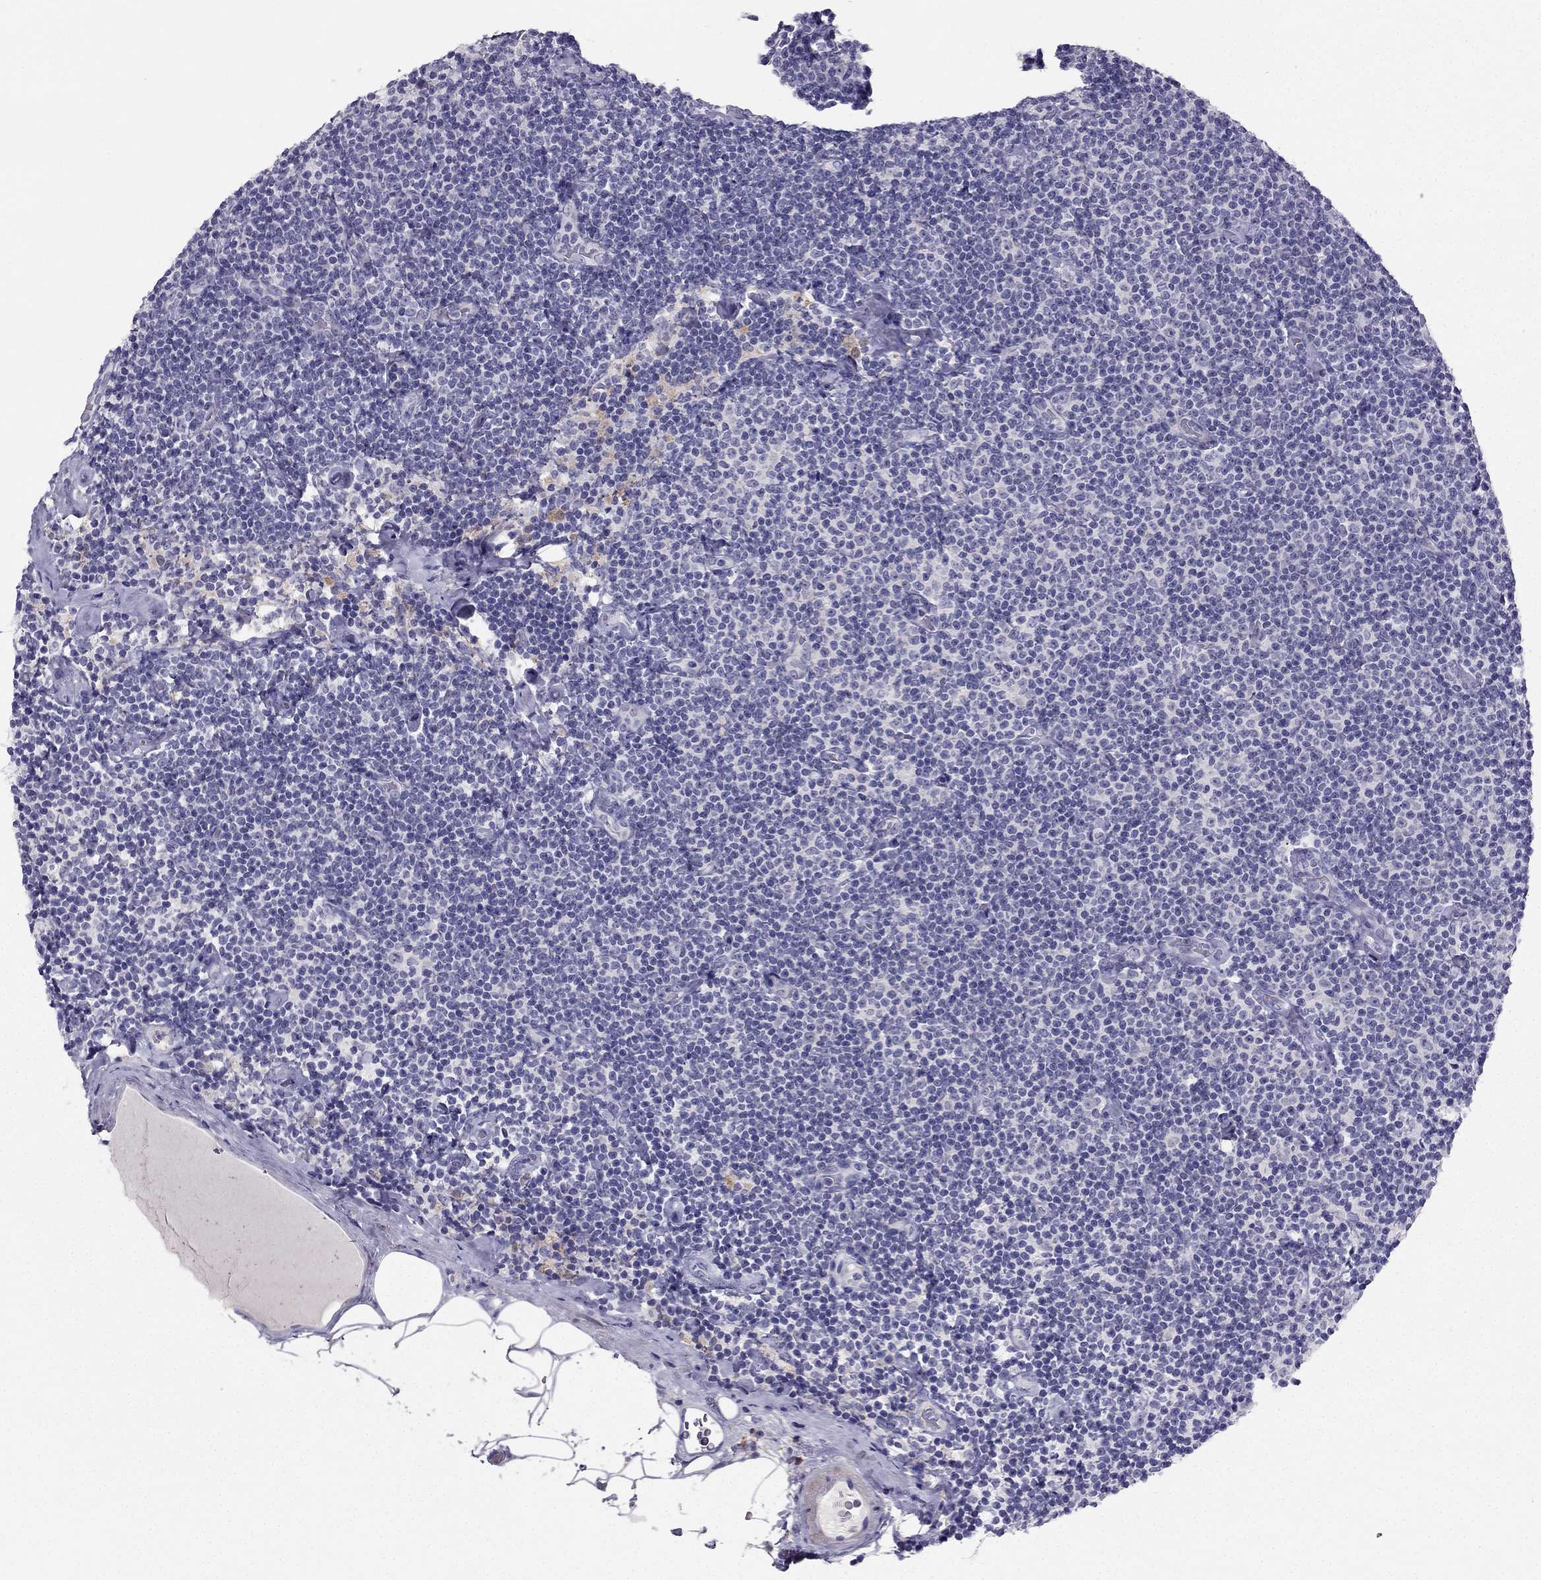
{"staining": {"intensity": "negative", "quantity": "none", "location": "none"}, "tissue": "lymphoma", "cell_type": "Tumor cells", "image_type": "cancer", "snomed": [{"axis": "morphology", "description": "Malignant lymphoma, non-Hodgkin's type, Low grade"}, {"axis": "topography", "description": "Lymph node"}], "caption": "Tumor cells are negative for brown protein staining in lymphoma.", "gene": "LMTK3", "patient": {"sex": "male", "age": 81}}